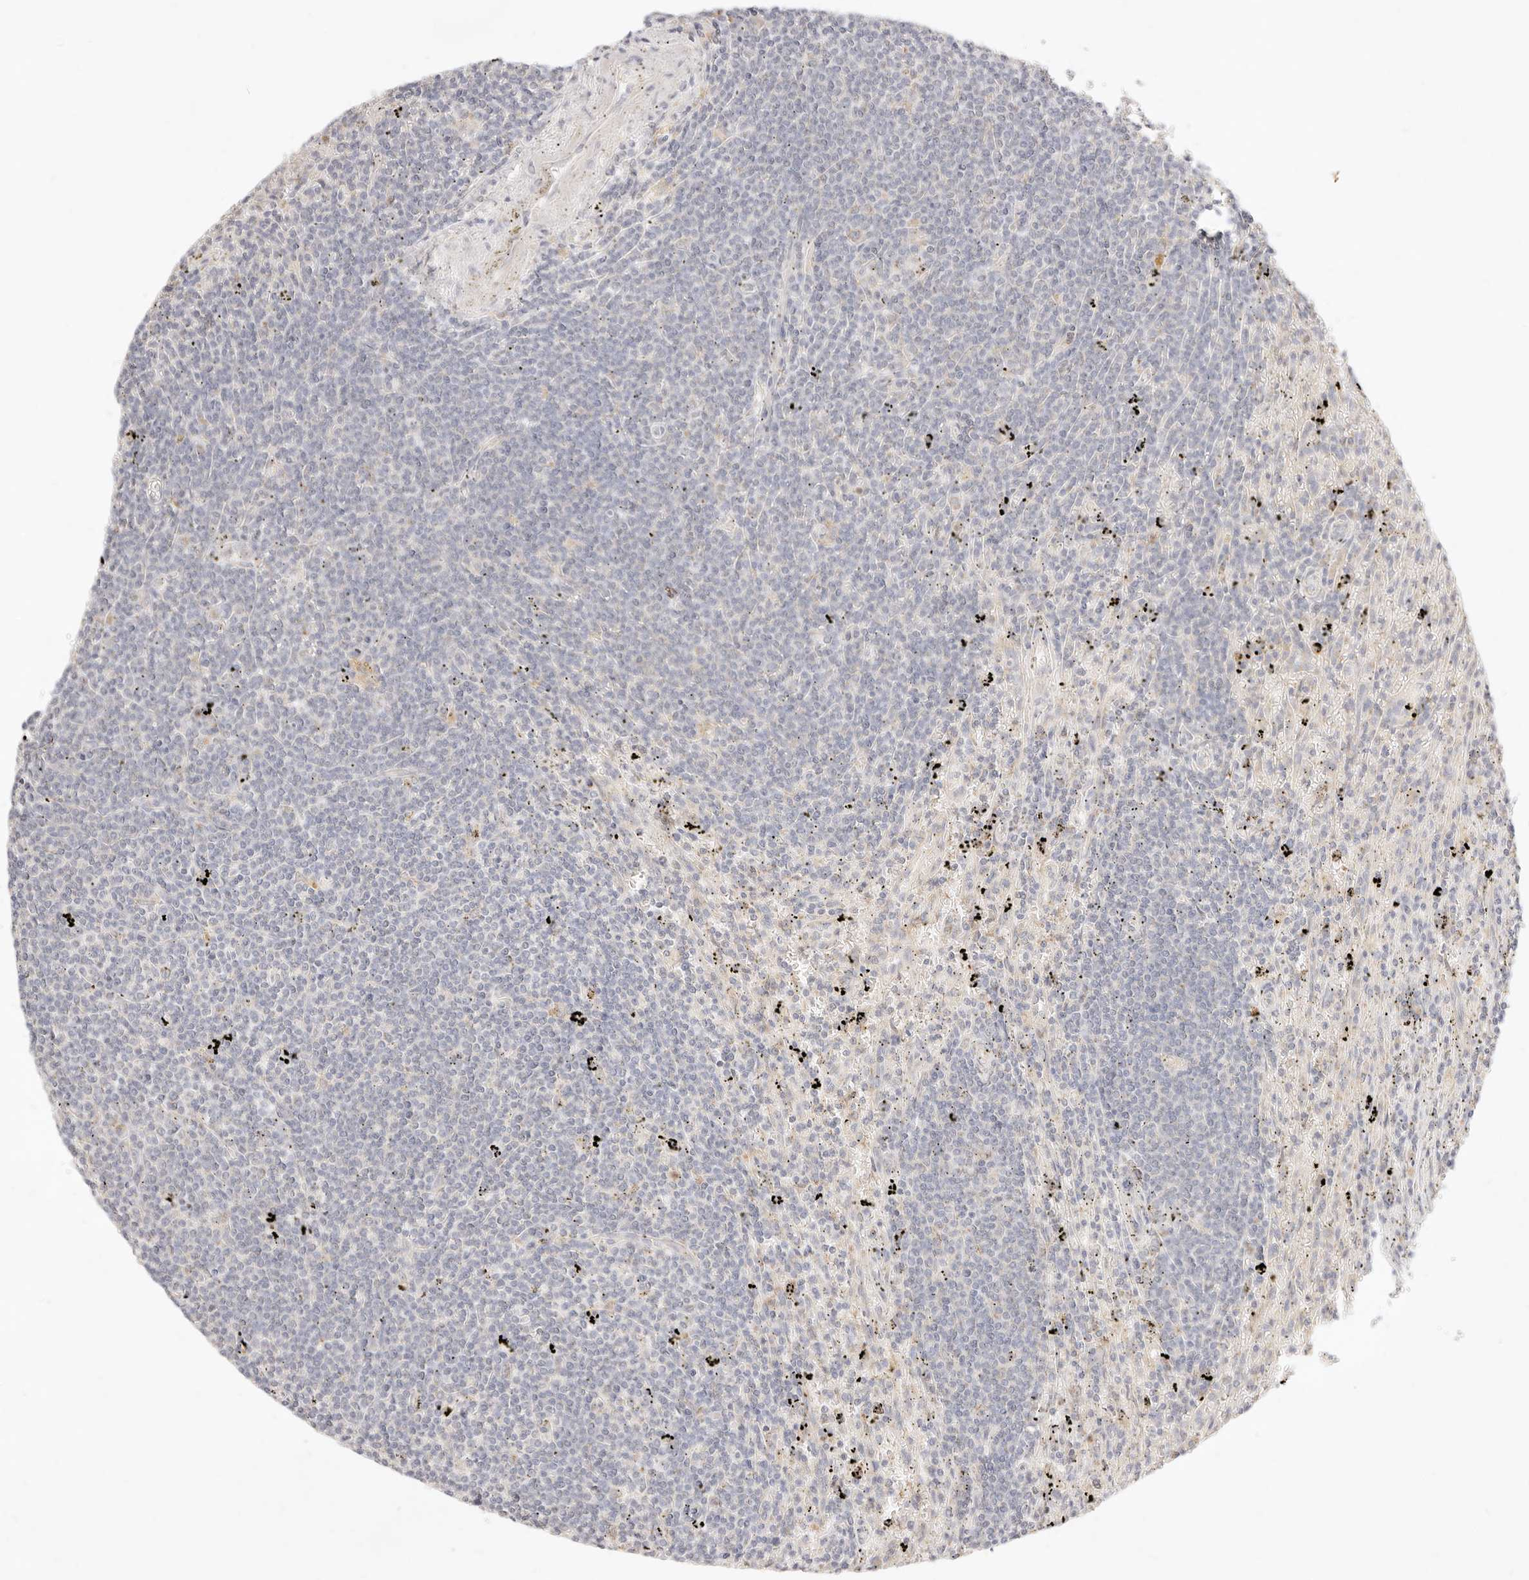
{"staining": {"intensity": "negative", "quantity": "none", "location": "none"}, "tissue": "lymphoma", "cell_type": "Tumor cells", "image_type": "cancer", "snomed": [{"axis": "morphology", "description": "Malignant lymphoma, non-Hodgkin's type, Low grade"}, {"axis": "topography", "description": "Spleen"}], "caption": "Immunohistochemistry (IHC) of lymphoma demonstrates no staining in tumor cells.", "gene": "ACOX1", "patient": {"sex": "male", "age": 76}}